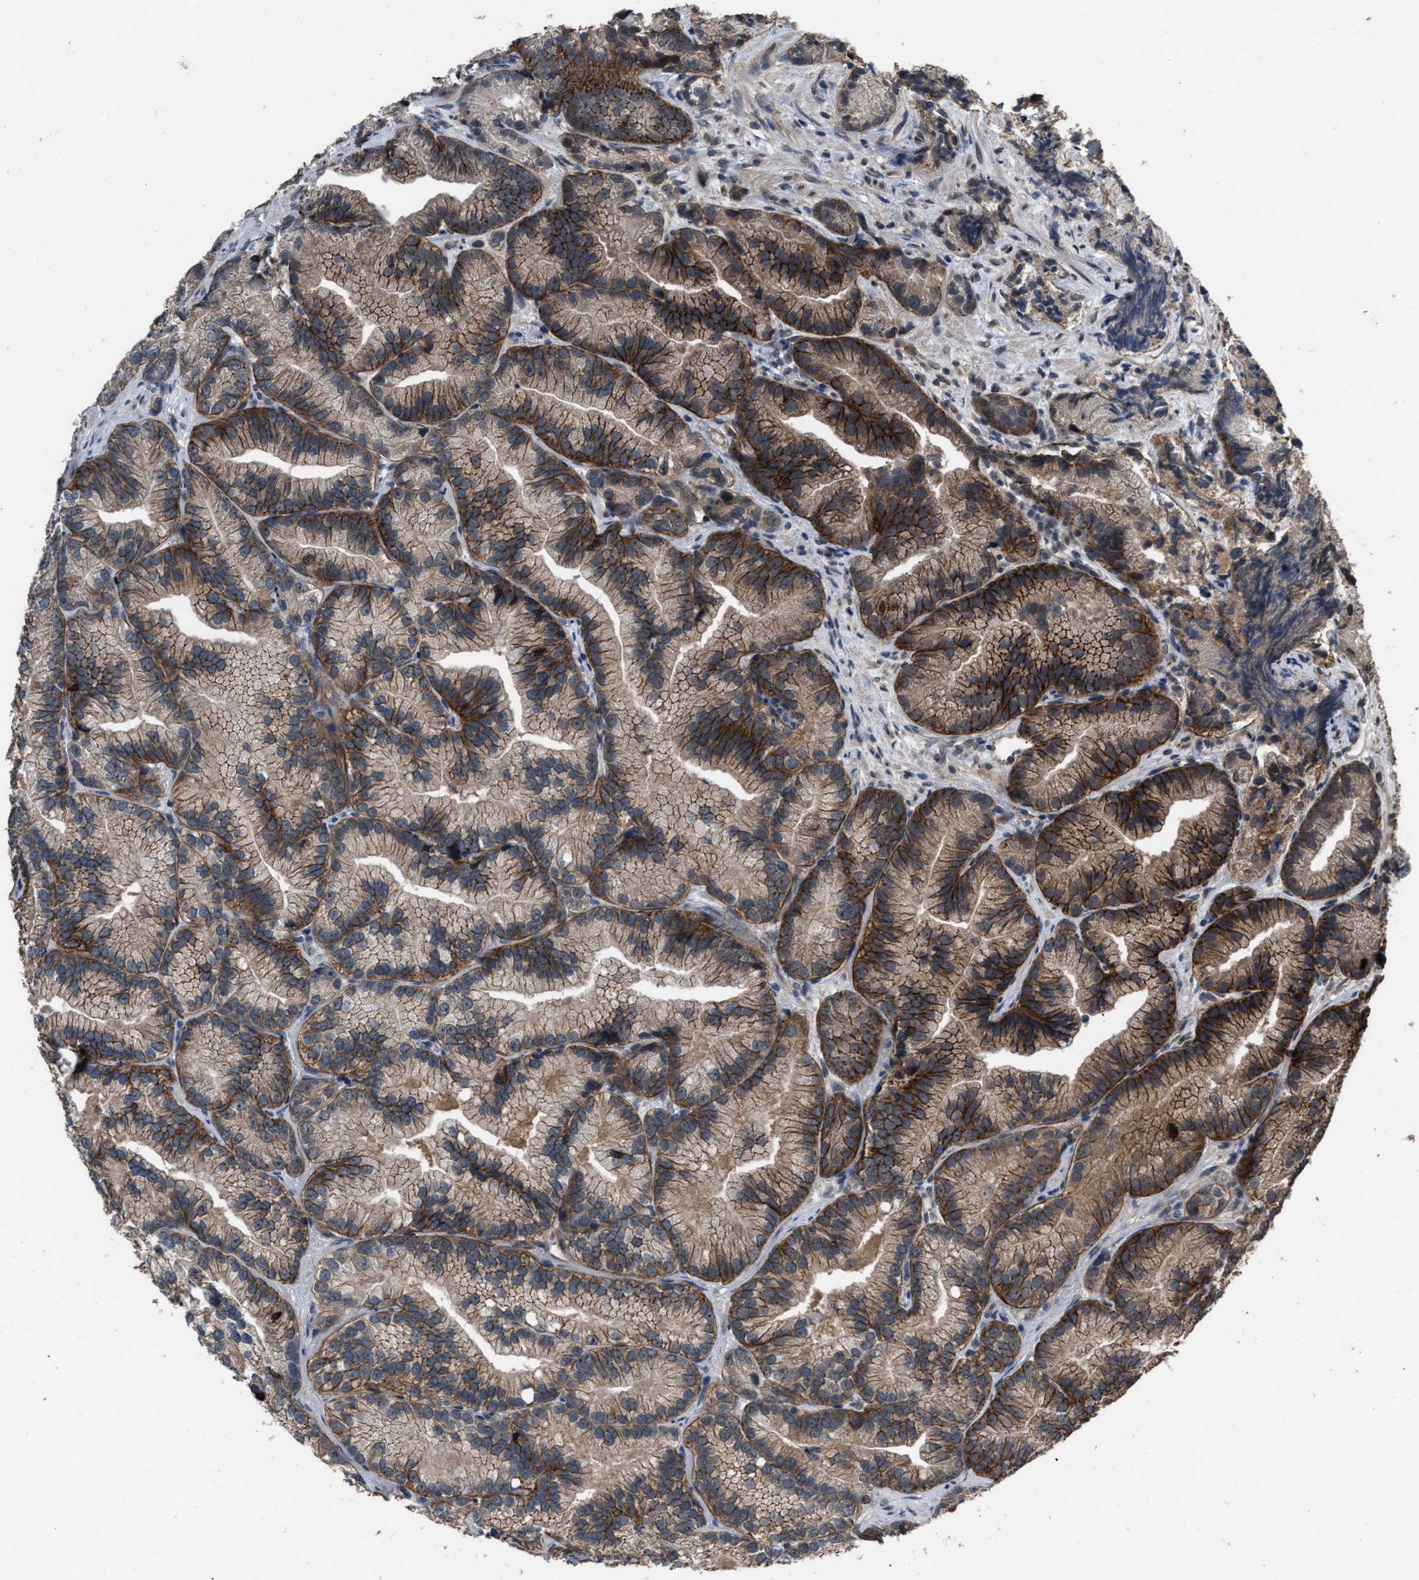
{"staining": {"intensity": "moderate", "quantity": ">75%", "location": "cytoplasmic/membranous"}, "tissue": "prostate cancer", "cell_type": "Tumor cells", "image_type": "cancer", "snomed": [{"axis": "morphology", "description": "Adenocarcinoma, Low grade"}, {"axis": "topography", "description": "Prostate"}], "caption": "DAB (3,3'-diaminobenzidine) immunohistochemical staining of human prostate cancer (adenocarcinoma (low-grade)) exhibits moderate cytoplasmic/membranous protein positivity in approximately >75% of tumor cells. (DAB (3,3'-diaminobenzidine) IHC, brown staining for protein, blue staining for nuclei).", "gene": "UTRN", "patient": {"sex": "male", "age": 89}}